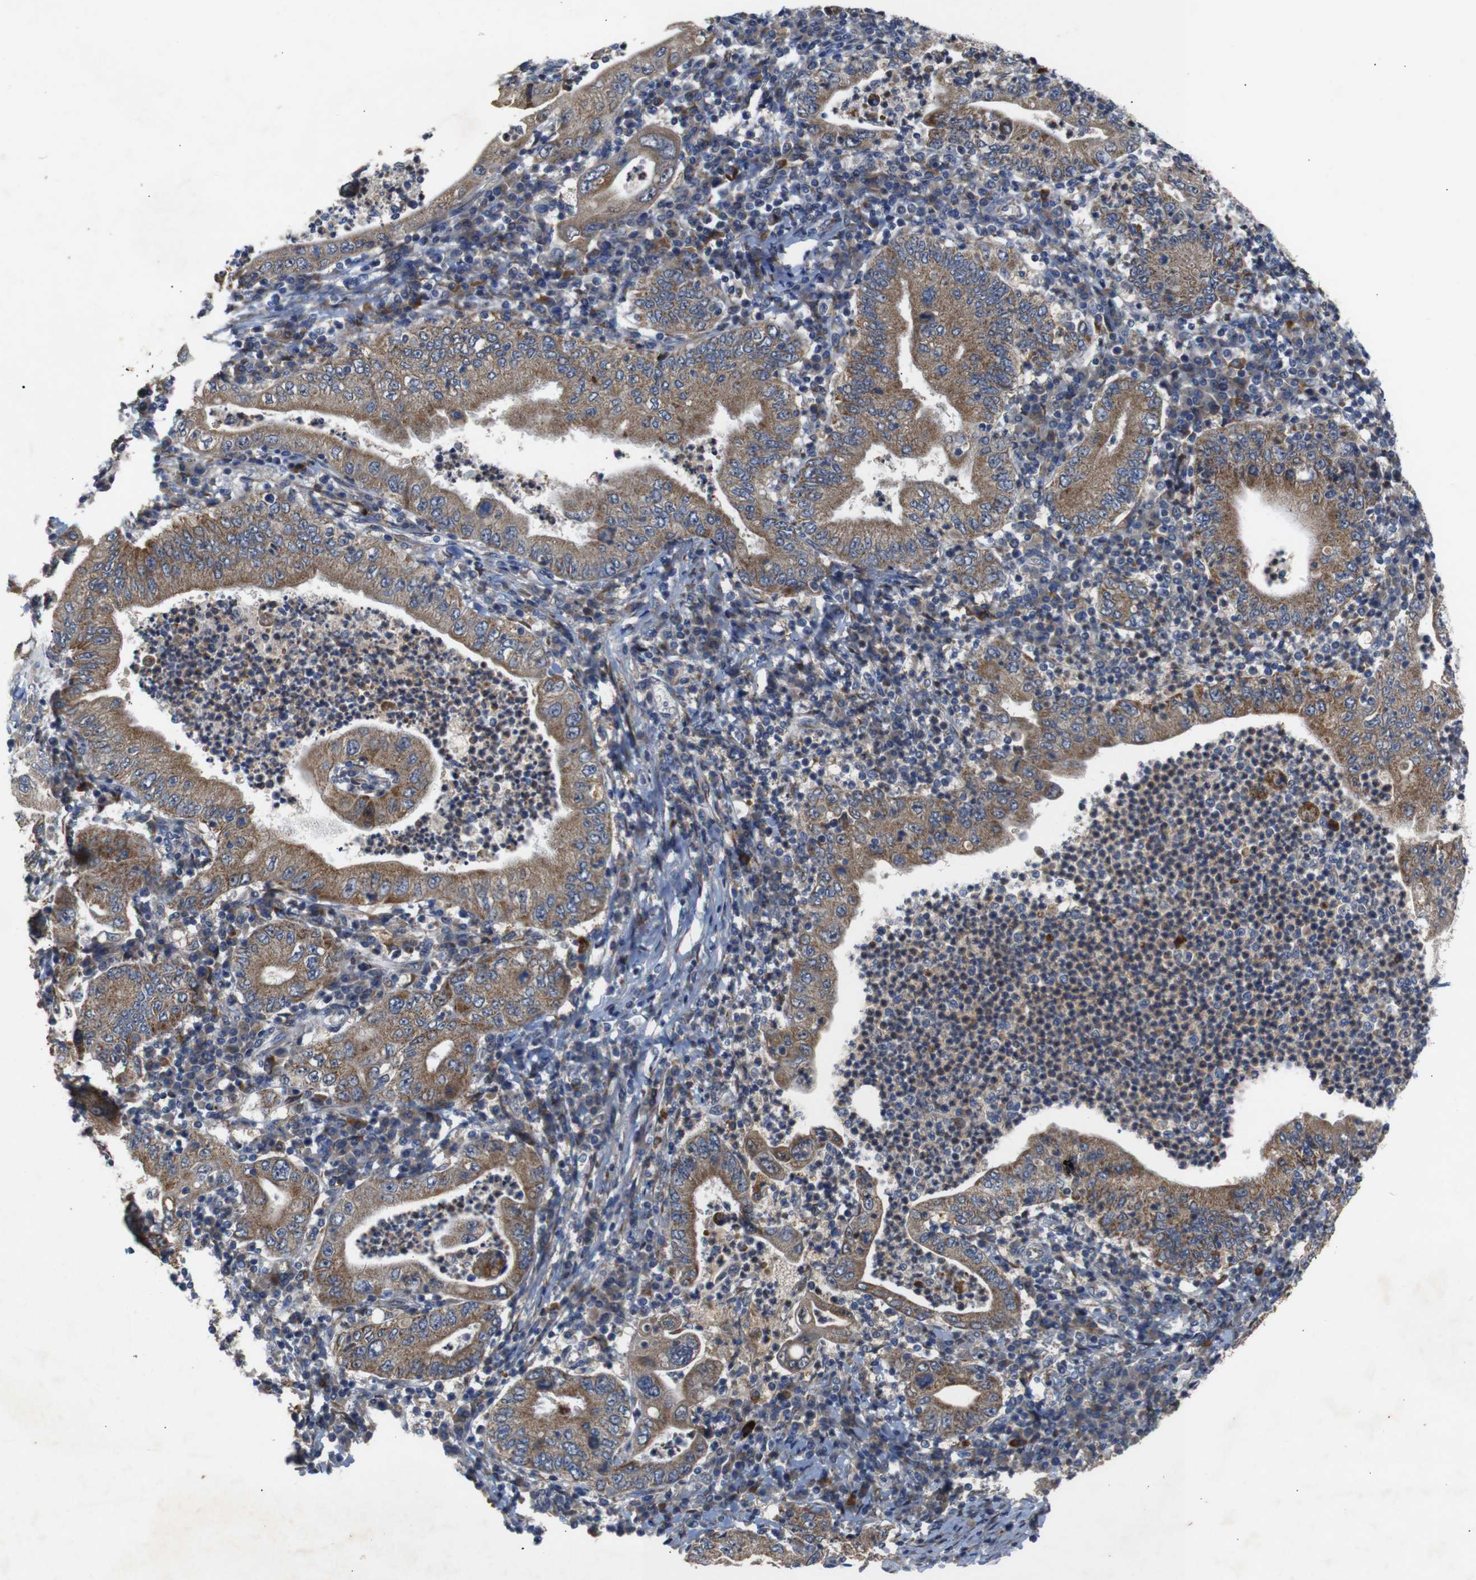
{"staining": {"intensity": "moderate", "quantity": ">75%", "location": "cytoplasmic/membranous"}, "tissue": "stomach cancer", "cell_type": "Tumor cells", "image_type": "cancer", "snomed": [{"axis": "morphology", "description": "Normal tissue, NOS"}, {"axis": "morphology", "description": "Adenocarcinoma, NOS"}, {"axis": "topography", "description": "Esophagus"}, {"axis": "topography", "description": "Stomach, upper"}, {"axis": "topography", "description": "Peripheral nerve tissue"}], "caption": "This is an image of immunohistochemistry (IHC) staining of stomach cancer, which shows moderate positivity in the cytoplasmic/membranous of tumor cells.", "gene": "CHST10", "patient": {"sex": "male", "age": 62}}